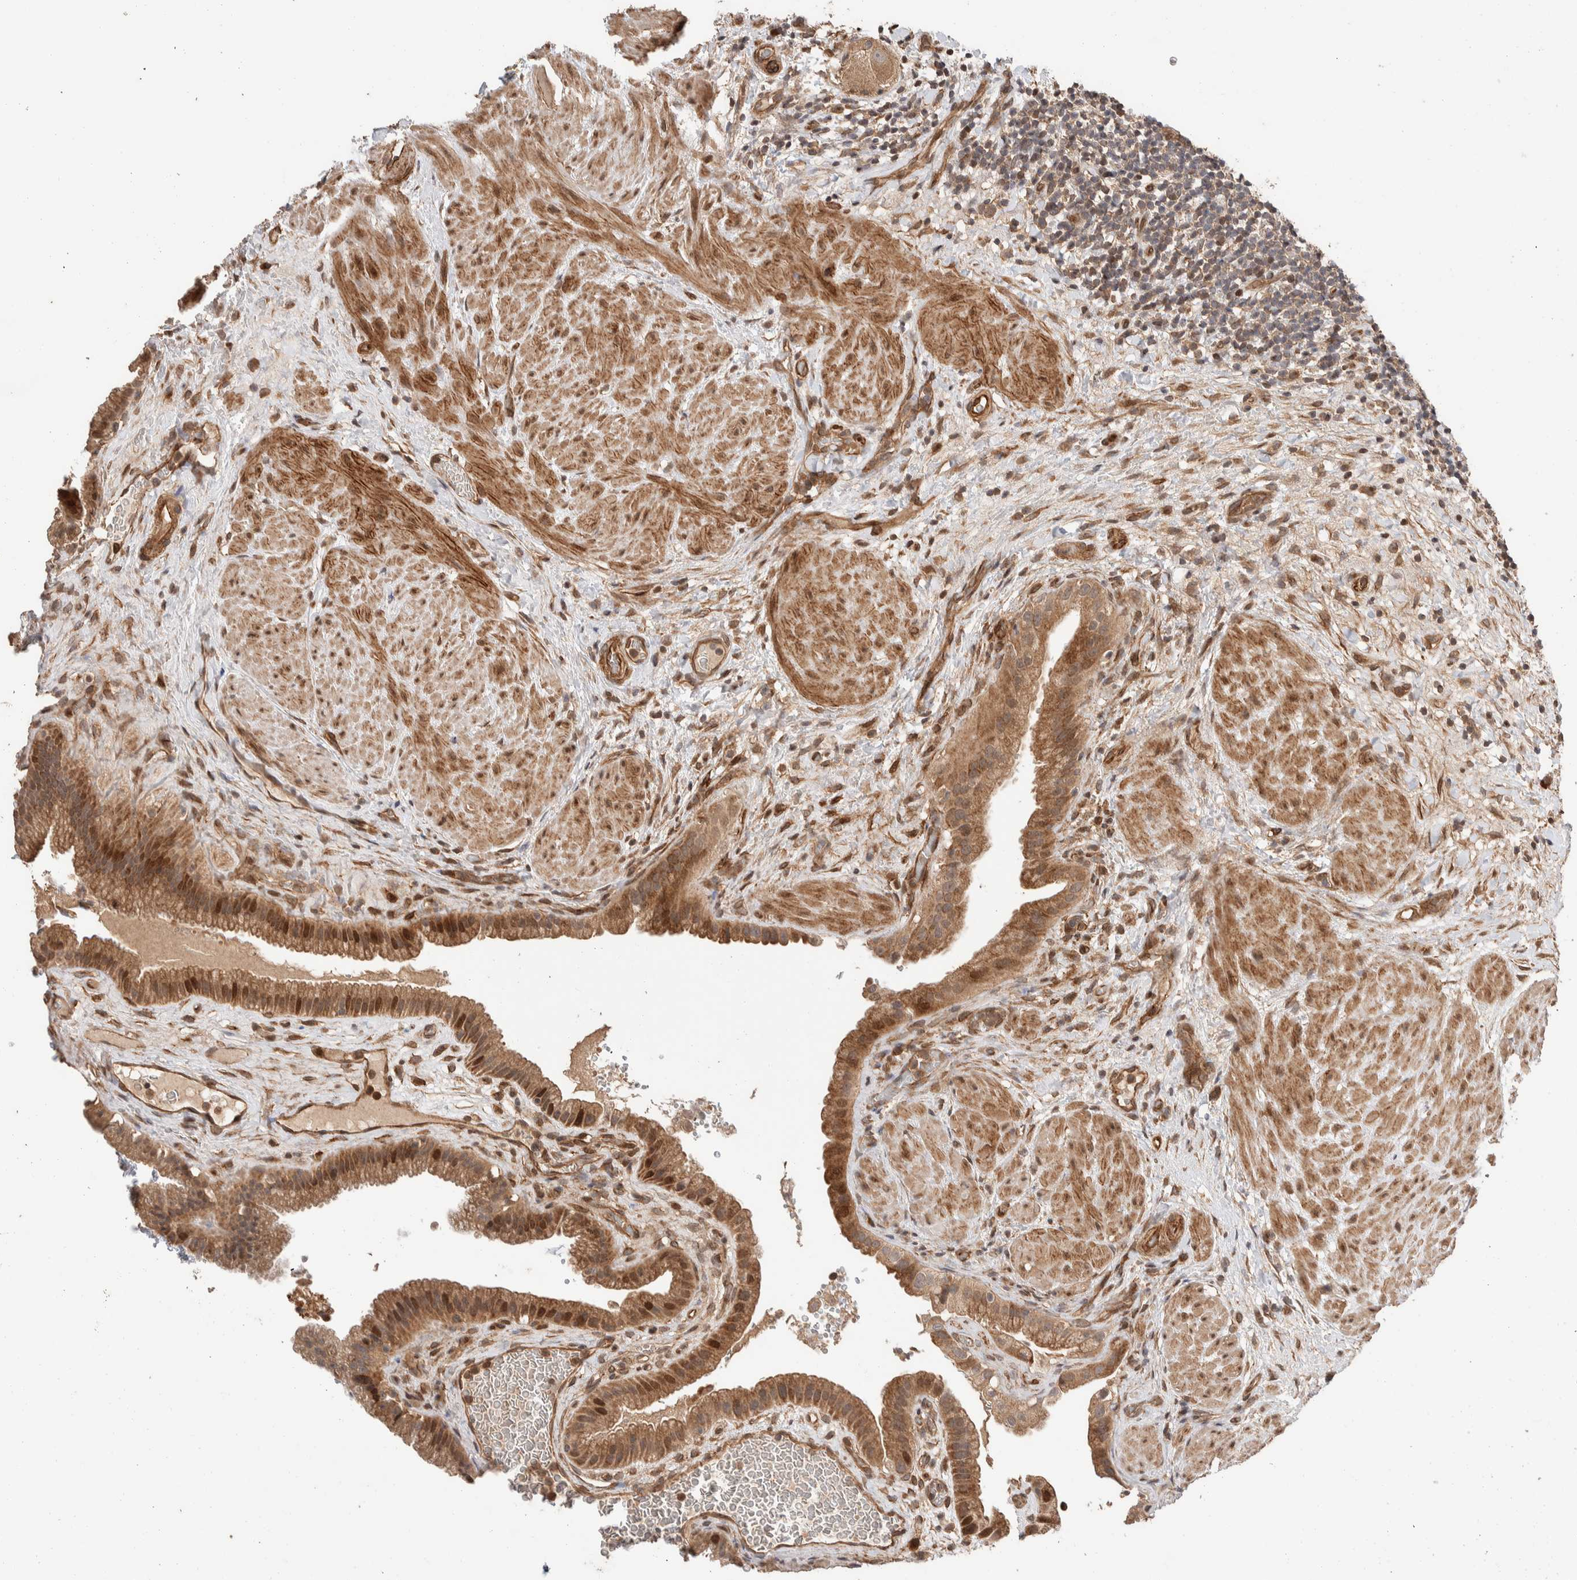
{"staining": {"intensity": "moderate", "quantity": ">75%", "location": "cytoplasmic/membranous,nuclear"}, "tissue": "gallbladder", "cell_type": "Glandular cells", "image_type": "normal", "snomed": [{"axis": "morphology", "description": "Normal tissue, NOS"}, {"axis": "topography", "description": "Gallbladder"}], "caption": "Moderate cytoplasmic/membranous,nuclear expression for a protein is identified in approximately >75% of glandular cells of benign gallbladder using immunohistochemistry.", "gene": "ERC1", "patient": {"sex": "male", "age": 49}}